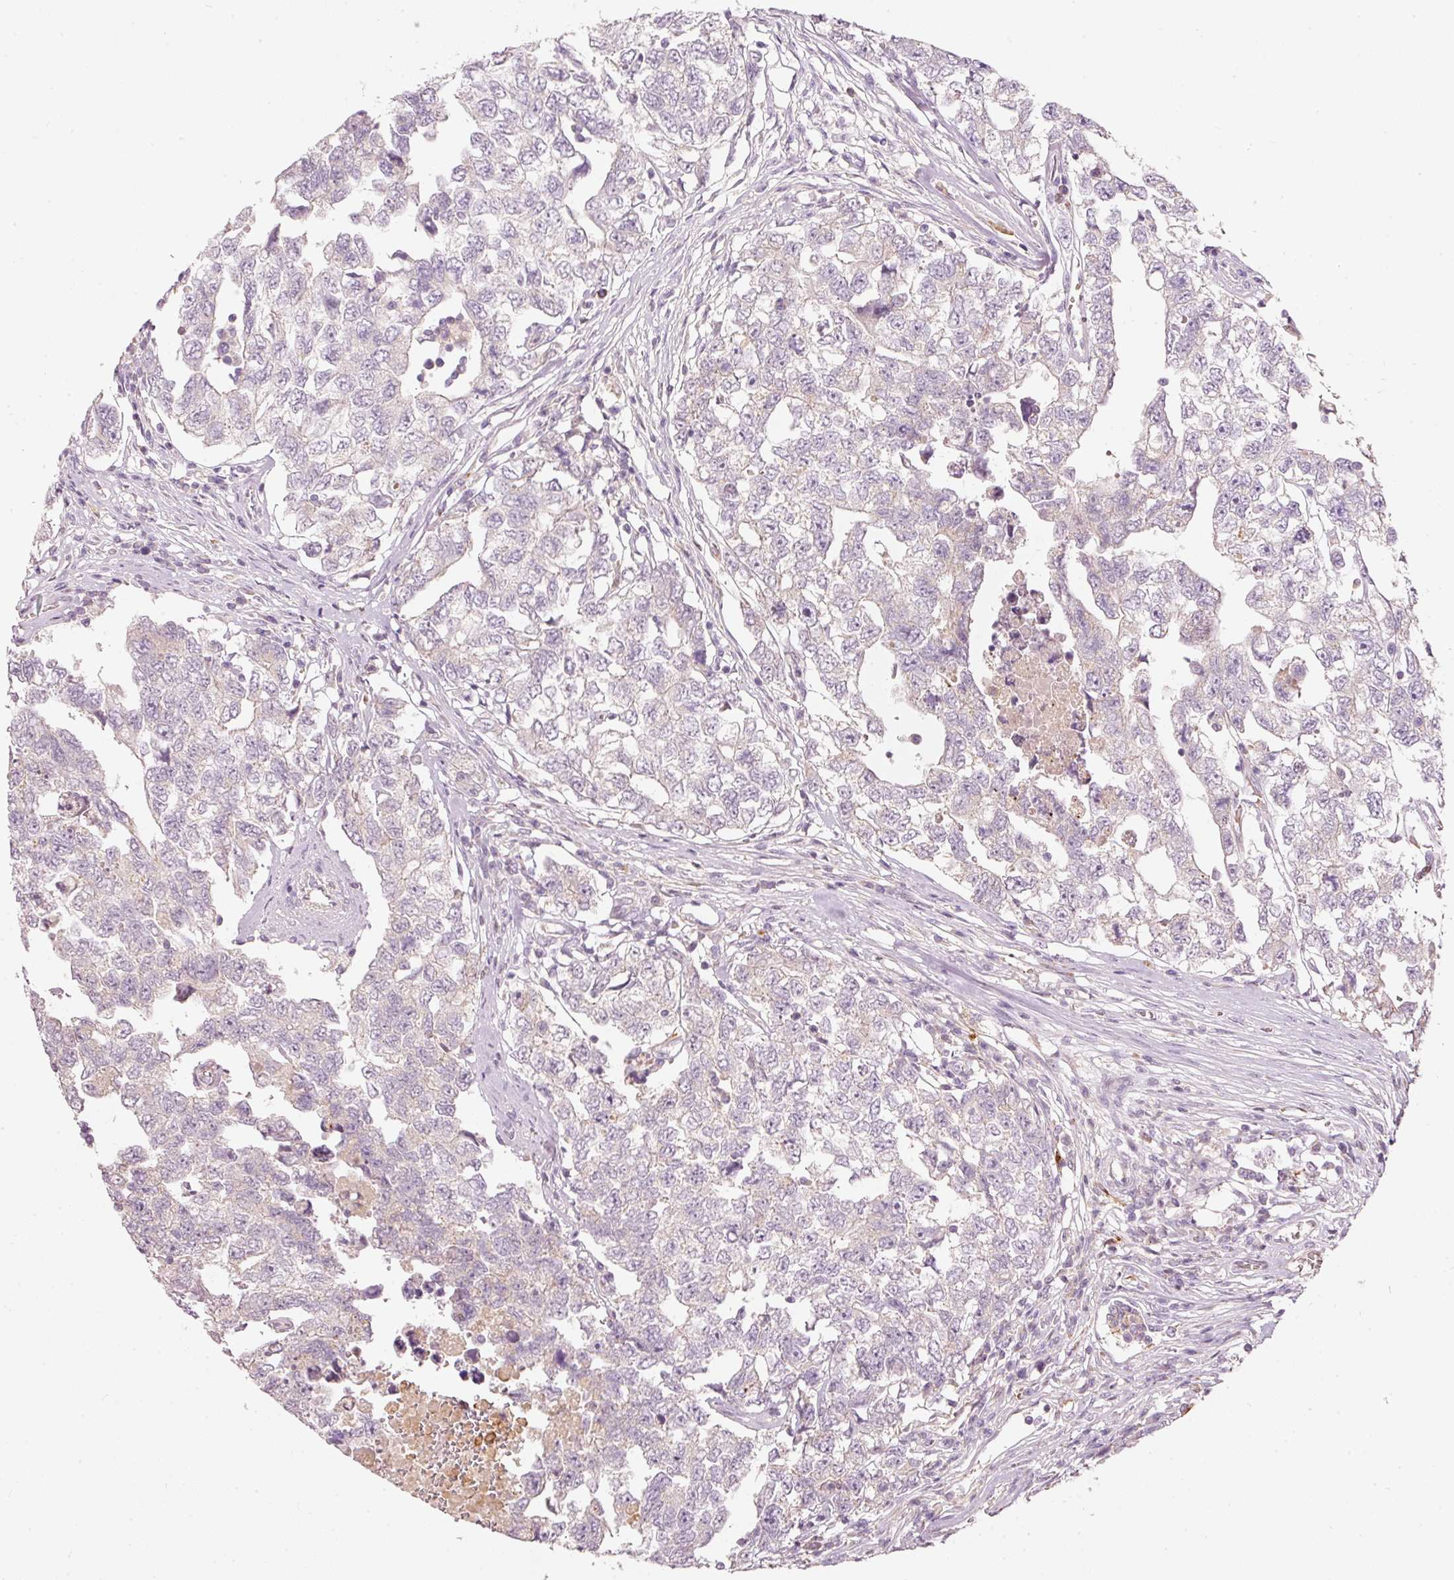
{"staining": {"intensity": "negative", "quantity": "none", "location": "none"}, "tissue": "testis cancer", "cell_type": "Tumor cells", "image_type": "cancer", "snomed": [{"axis": "morphology", "description": "Carcinoma, Embryonal, NOS"}, {"axis": "topography", "description": "Testis"}], "caption": "Embryonal carcinoma (testis) stained for a protein using immunohistochemistry exhibits no expression tumor cells.", "gene": "KLHL21", "patient": {"sex": "male", "age": 22}}